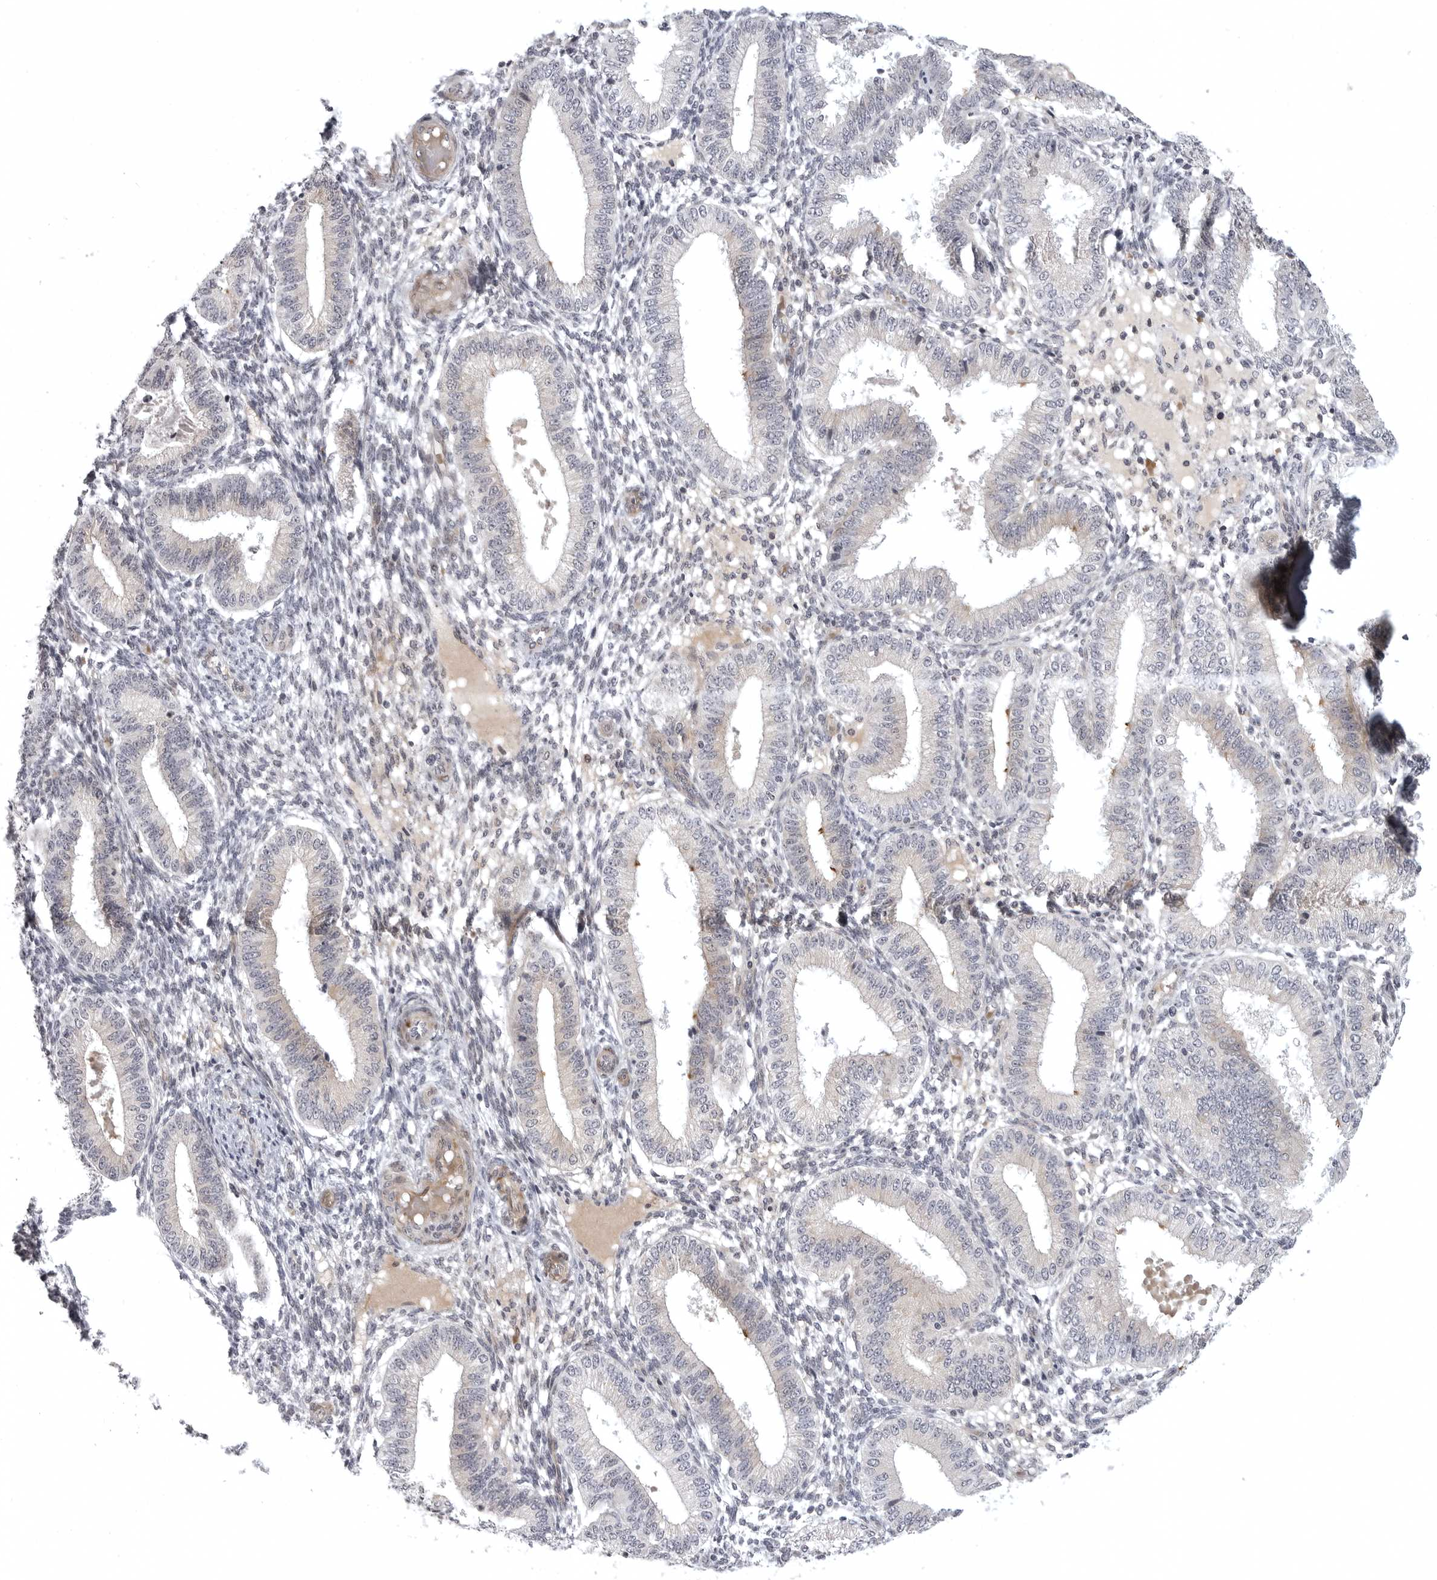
{"staining": {"intensity": "negative", "quantity": "none", "location": "none"}, "tissue": "endometrium", "cell_type": "Cells in endometrial stroma", "image_type": "normal", "snomed": [{"axis": "morphology", "description": "Normal tissue, NOS"}, {"axis": "topography", "description": "Endometrium"}], "caption": "High magnification brightfield microscopy of unremarkable endometrium stained with DAB (3,3'-diaminobenzidine) (brown) and counterstained with hematoxylin (blue): cells in endometrial stroma show no significant positivity. (Brightfield microscopy of DAB (3,3'-diaminobenzidine) IHC at high magnification).", "gene": "CD300LD", "patient": {"sex": "female", "age": 39}}